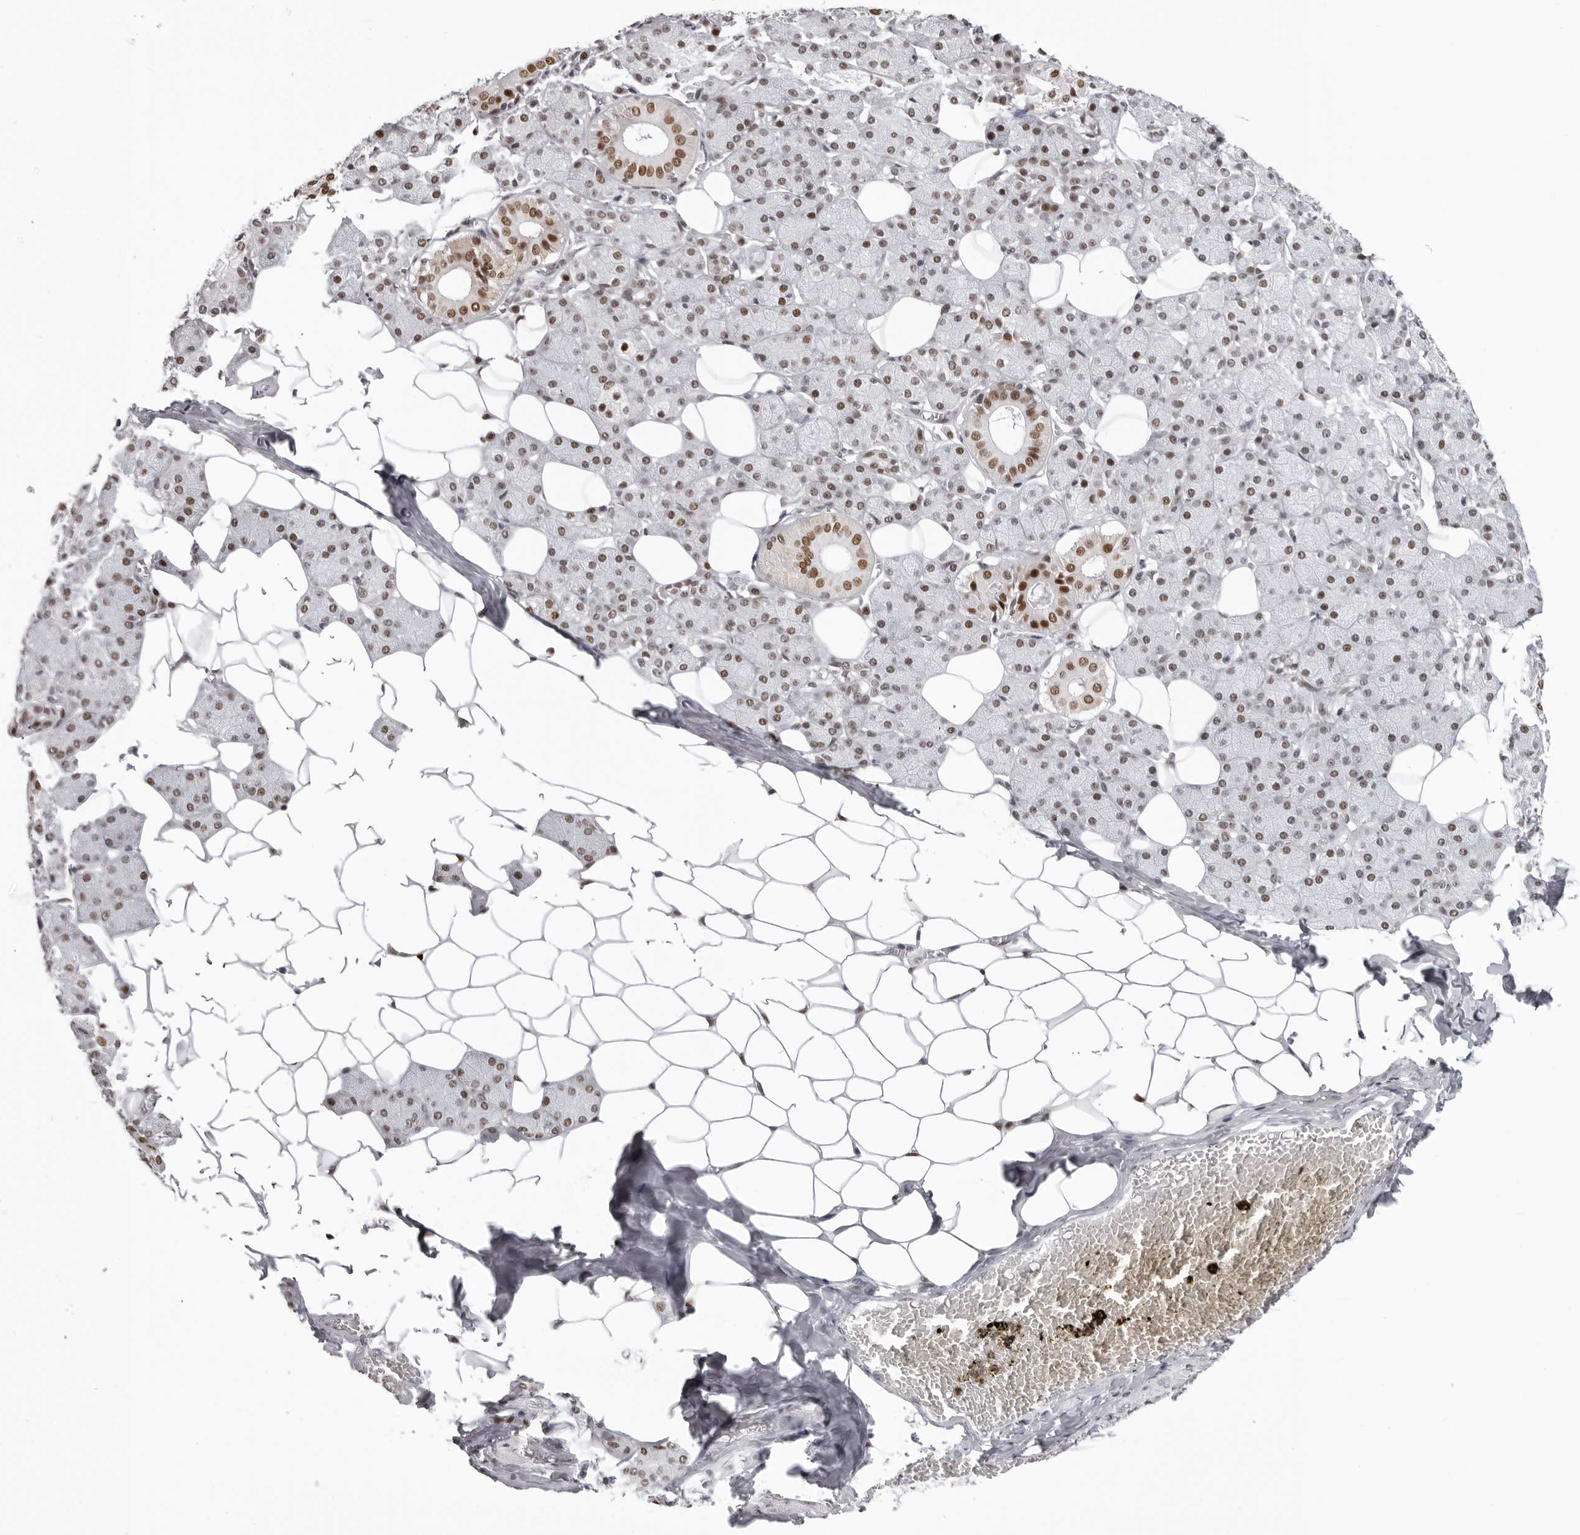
{"staining": {"intensity": "moderate", "quantity": "25%-75%", "location": "nuclear"}, "tissue": "salivary gland", "cell_type": "Glandular cells", "image_type": "normal", "snomed": [{"axis": "morphology", "description": "Normal tissue, NOS"}, {"axis": "topography", "description": "Salivary gland"}], "caption": "Immunohistochemistry (IHC) of benign human salivary gland shows medium levels of moderate nuclear staining in about 25%-75% of glandular cells. (IHC, brightfield microscopy, high magnification).", "gene": "HEXIM2", "patient": {"sex": "female", "age": 33}}